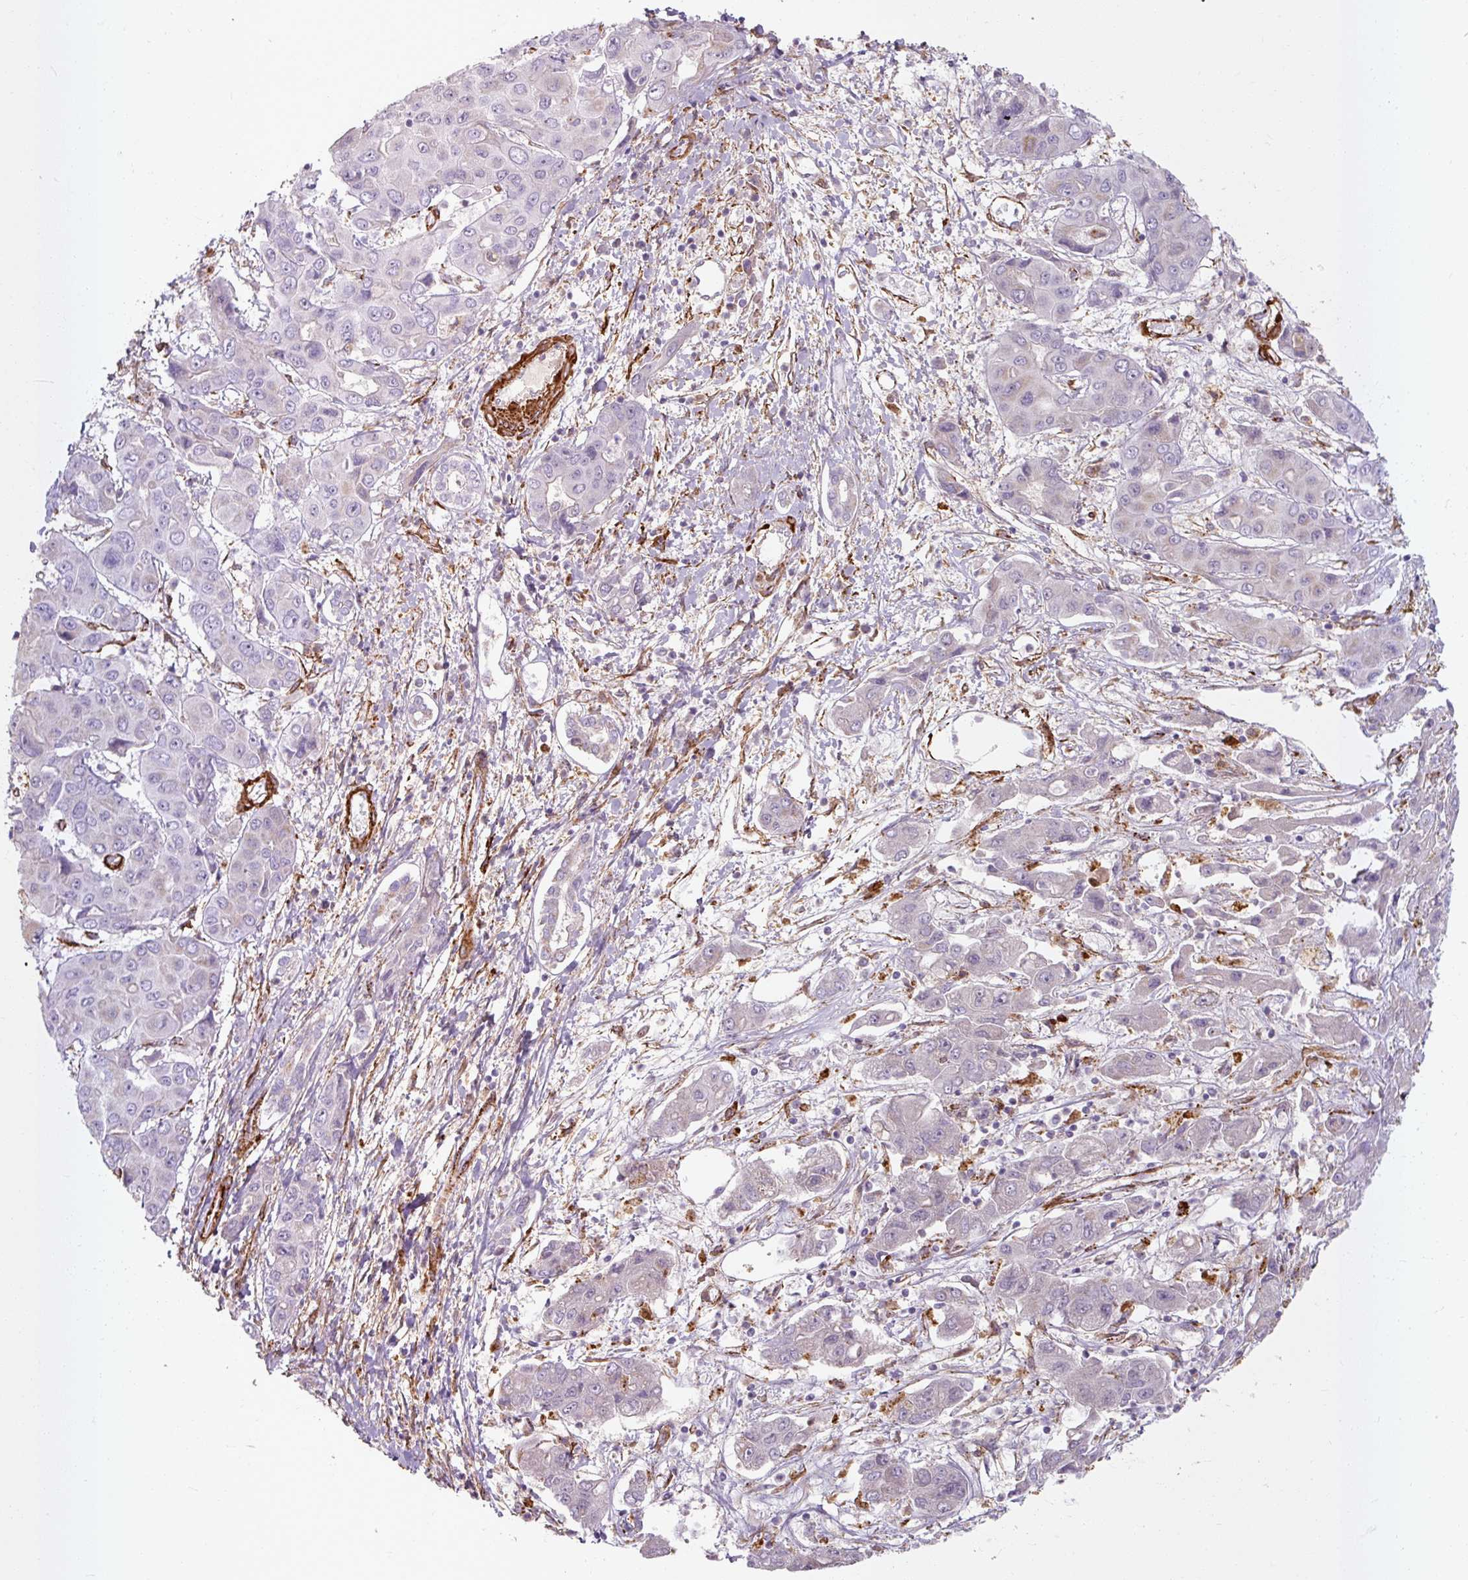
{"staining": {"intensity": "negative", "quantity": "none", "location": "none"}, "tissue": "liver cancer", "cell_type": "Tumor cells", "image_type": "cancer", "snomed": [{"axis": "morphology", "description": "Cholangiocarcinoma"}, {"axis": "topography", "description": "Liver"}], "caption": "Tumor cells are negative for protein expression in human liver cancer (cholangiocarcinoma).", "gene": "MRPS5", "patient": {"sex": "male", "age": 67}}